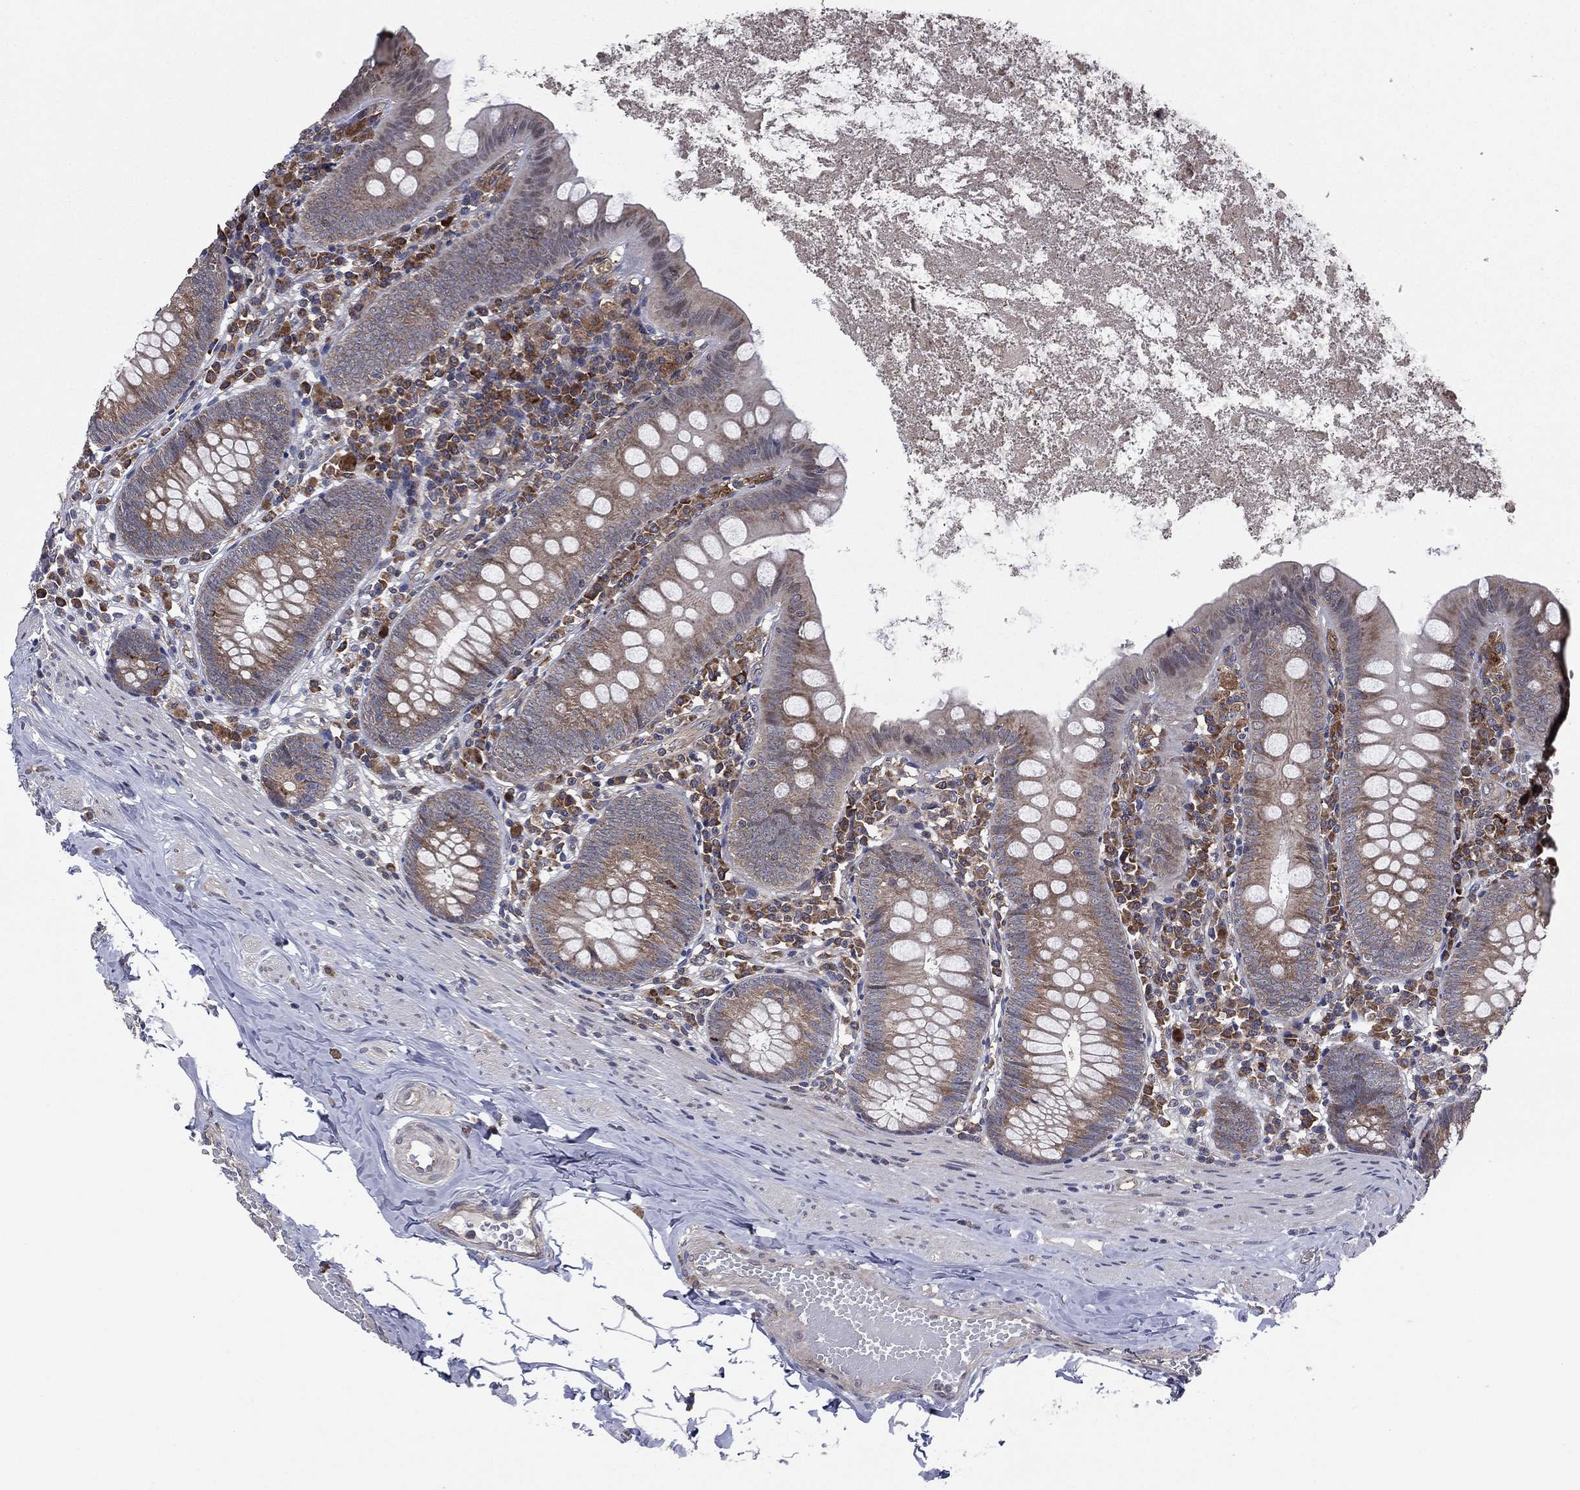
{"staining": {"intensity": "weak", "quantity": "25%-75%", "location": "cytoplasmic/membranous"}, "tissue": "appendix", "cell_type": "Glandular cells", "image_type": "normal", "snomed": [{"axis": "morphology", "description": "Normal tissue, NOS"}, {"axis": "topography", "description": "Appendix"}], "caption": "DAB immunohistochemical staining of unremarkable human appendix exhibits weak cytoplasmic/membranous protein positivity in approximately 25%-75% of glandular cells.", "gene": "C2orf76", "patient": {"sex": "female", "age": 82}}